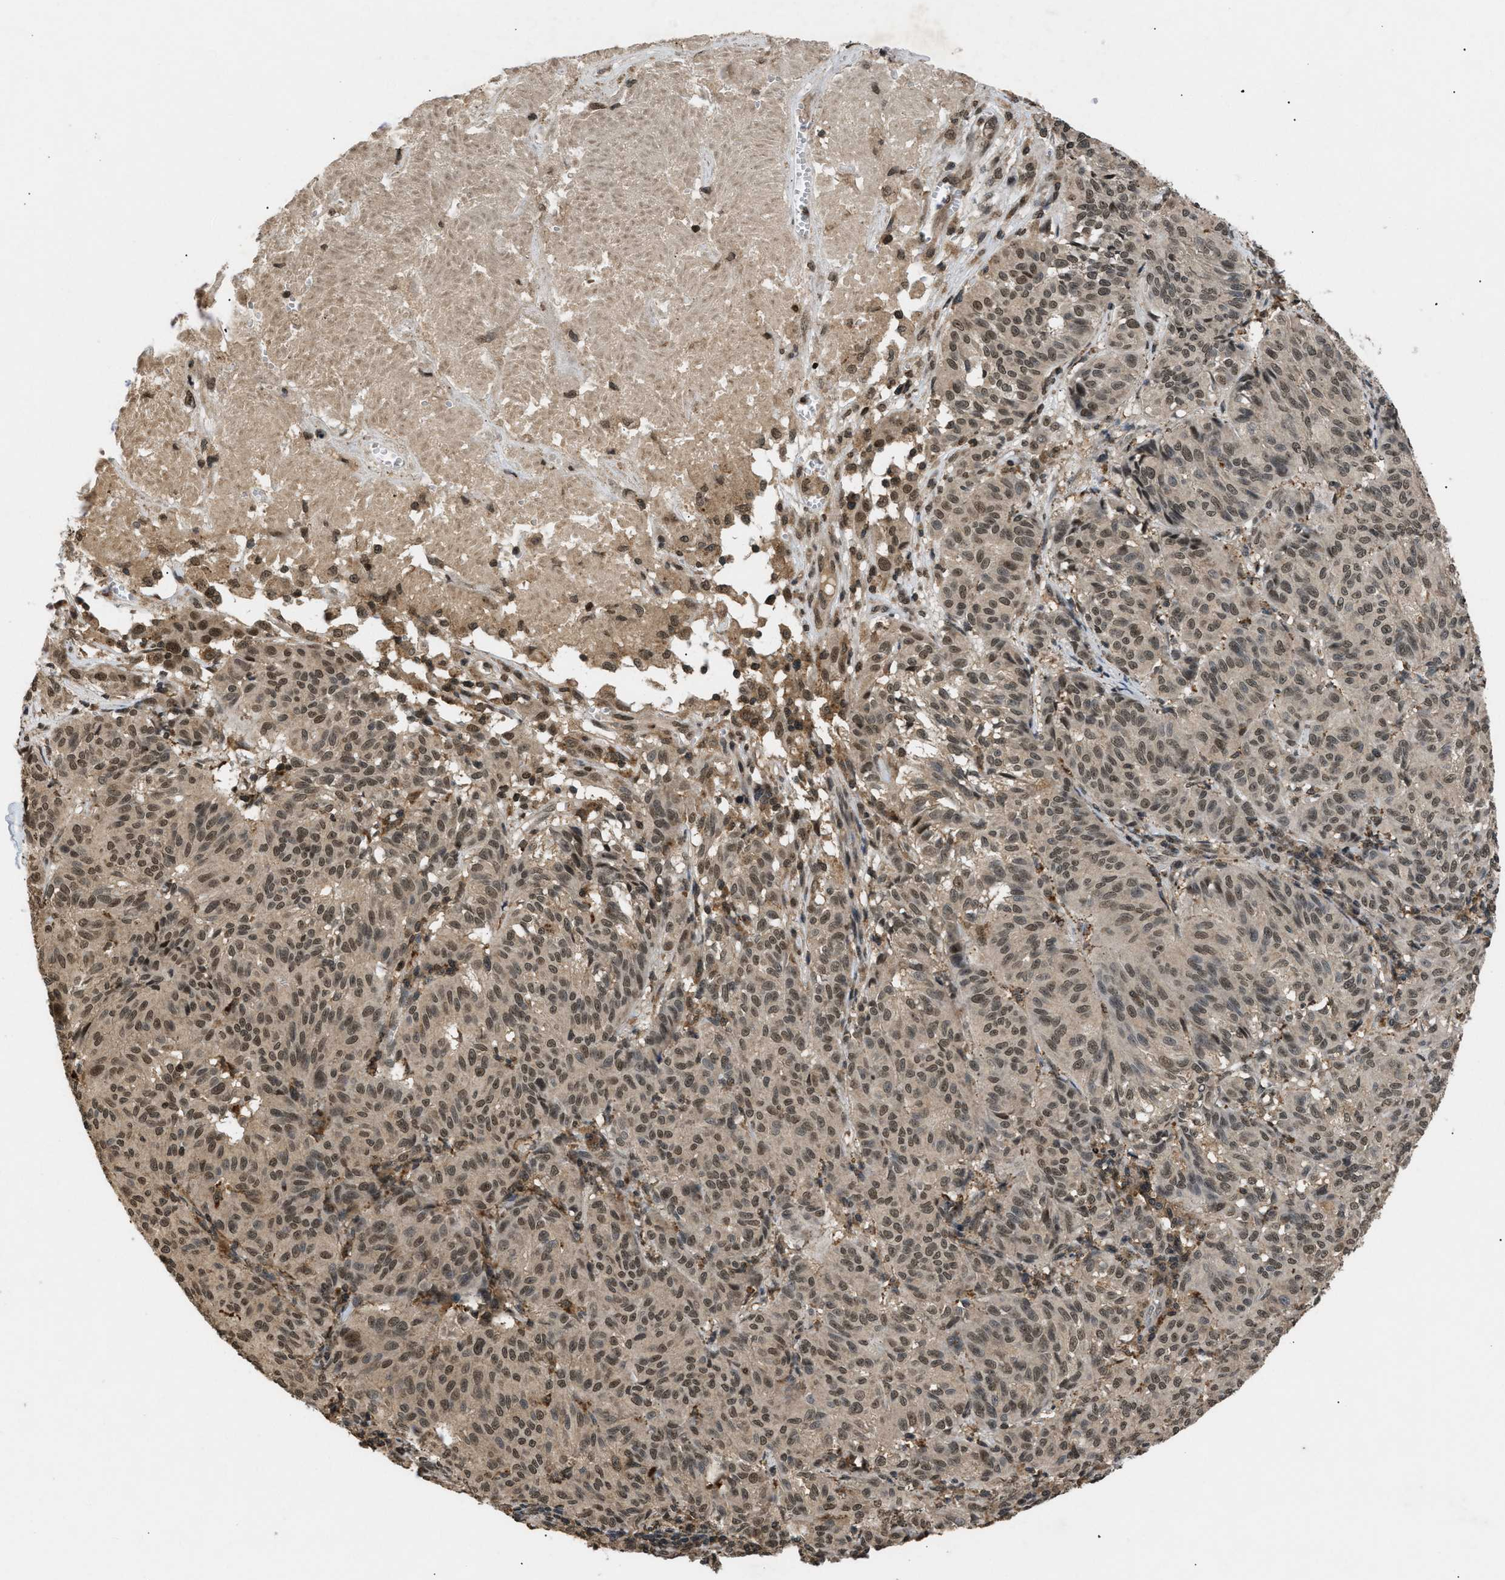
{"staining": {"intensity": "moderate", "quantity": ">75%", "location": "nuclear"}, "tissue": "melanoma", "cell_type": "Tumor cells", "image_type": "cancer", "snomed": [{"axis": "morphology", "description": "Malignant melanoma, NOS"}, {"axis": "topography", "description": "Skin"}], "caption": "A photomicrograph of melanoma stained for a protein demonstrates moderate nuclear brown staining in tumor cells. The protein of interest is shown in brown color, while the nuclei are stained blue.", "gene": "RBM5", "patient": {"sex": "female", "age": 72}}